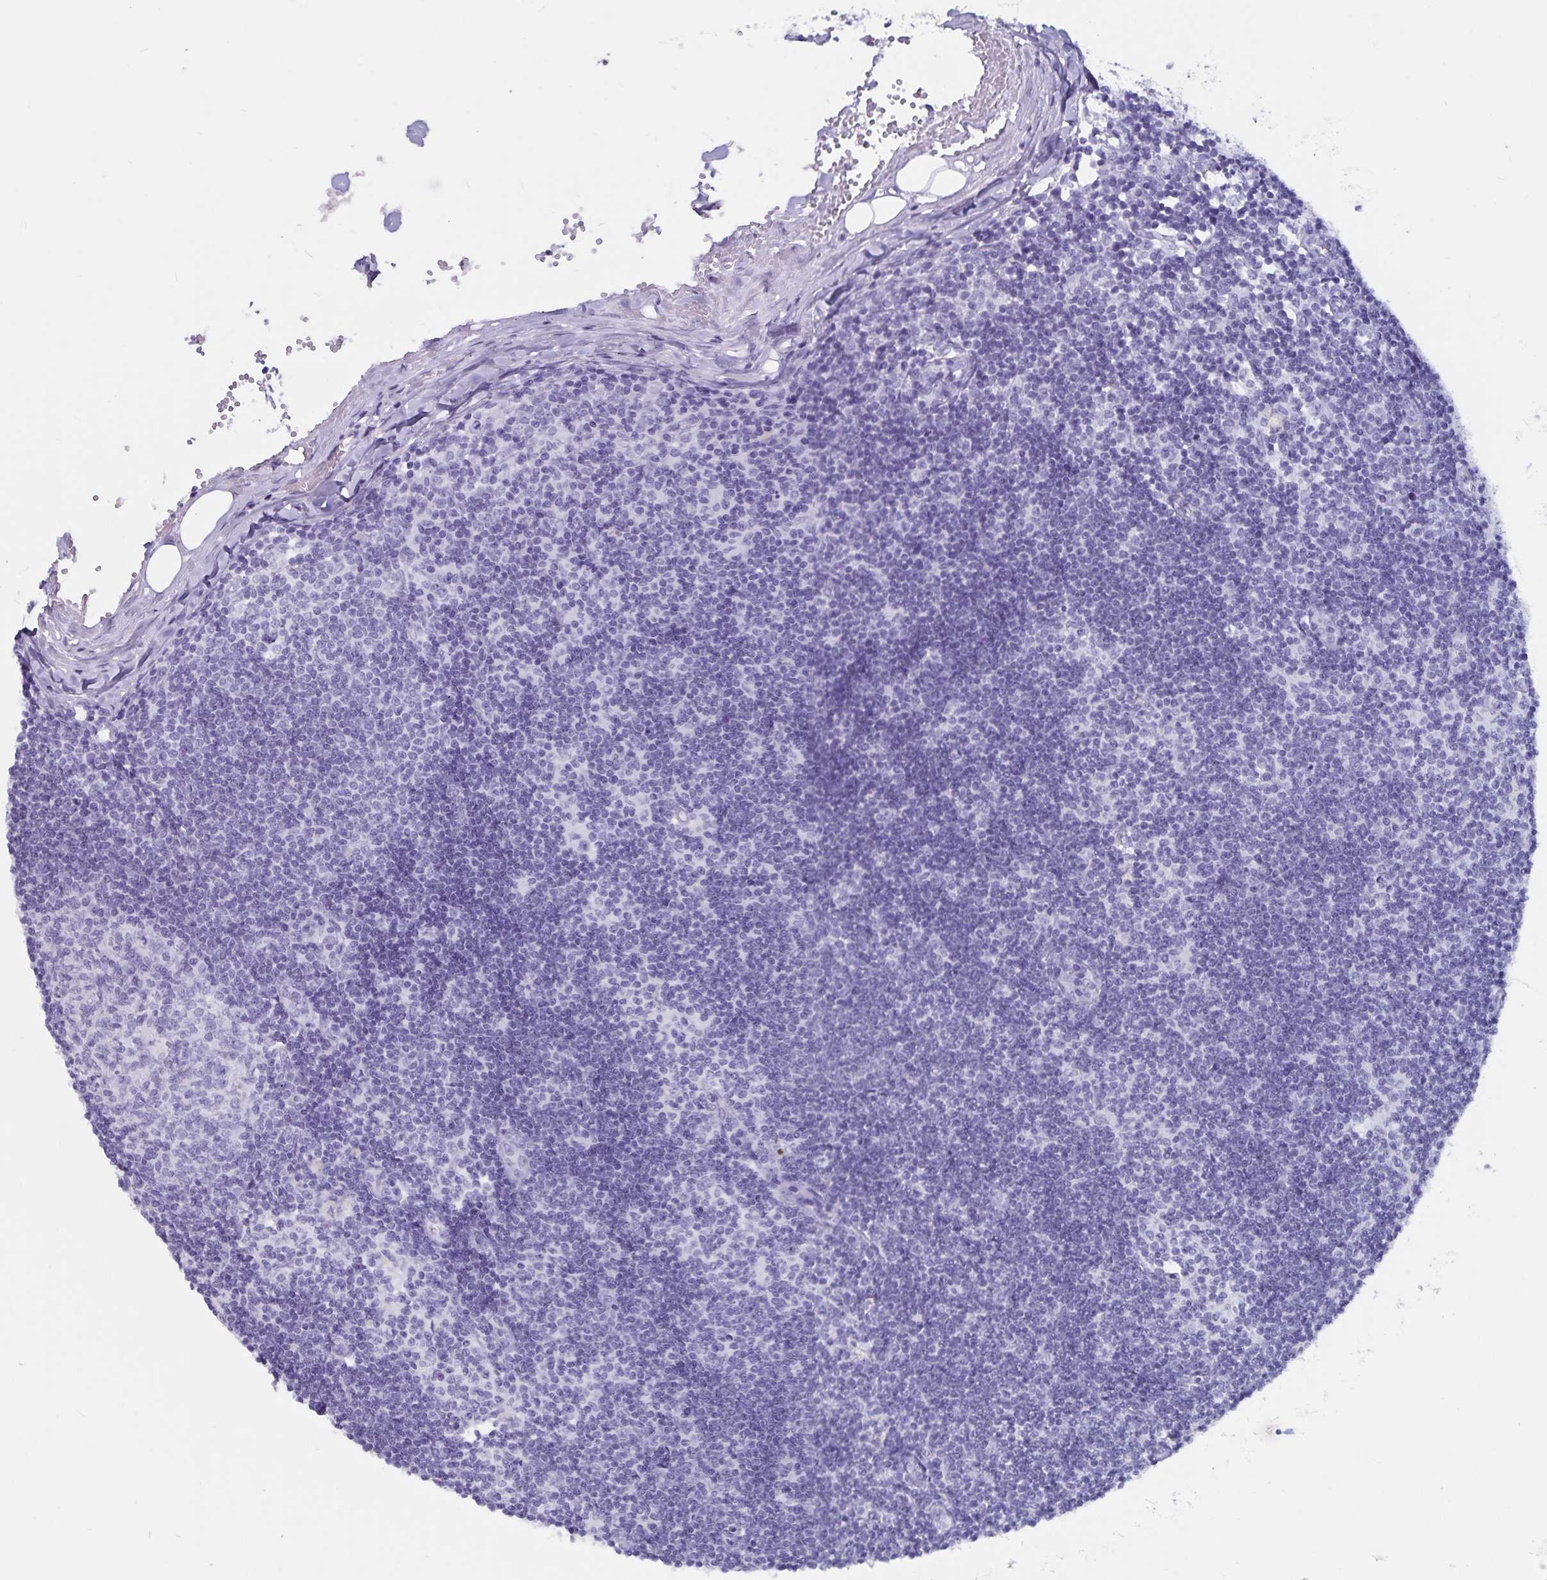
{"staining": {"intensity": "negative", "quantity": "none", "location": "none"}, "tissue": "lymph node", "cell_type": "Germinal center cells", "image_type": "normal", "snomed": [{"axis": "morphology", "description": "Normal tissue, NOS"}, {"axis": "topography", "description": "Lymph node"}], "caption": "Immunohistochemistry of unremarkable human lymph node shows no expression in germinal center cells.", "gene": "GPR137", "patient": {"sex": "female", "age": 31}}